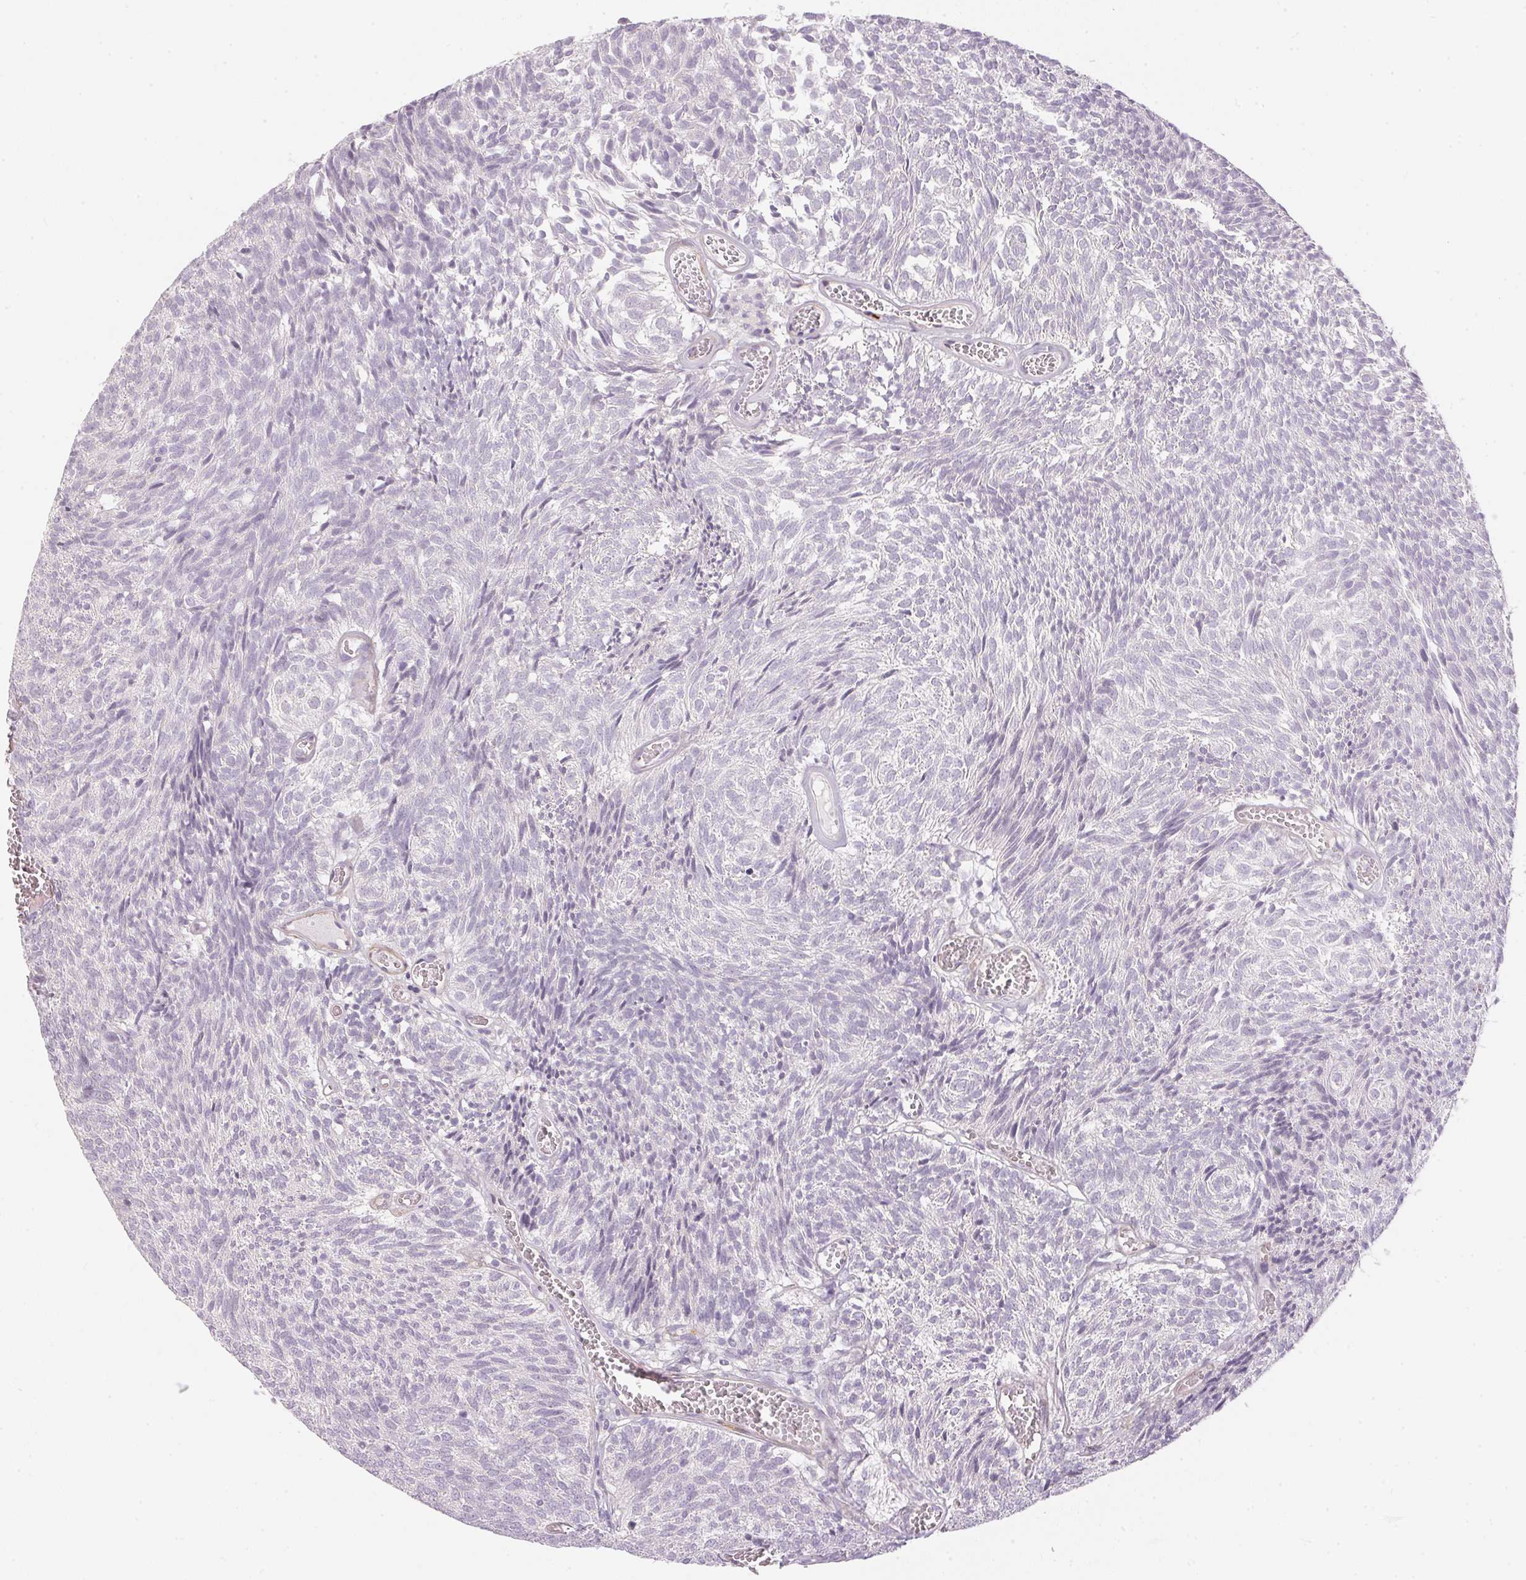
{"staining": {"intensity": "negative", "quantity": "none", "location": "none"}, "tissue": "urothelial cancer", "cell_type": "Tumor cells", "image_type": "cancer", "snomed": [{"axis": "morphology", "description": "Urothelial carcinoma, Low grade"}, {"axis": "topography", "description": "Urinary bladder"}], "caption": "The micrograph demonstrates no staining of tumor cells in urothelial cancer.", "gene": "GDAP1L1", "patient": {"sex": "male", "age": 77}}